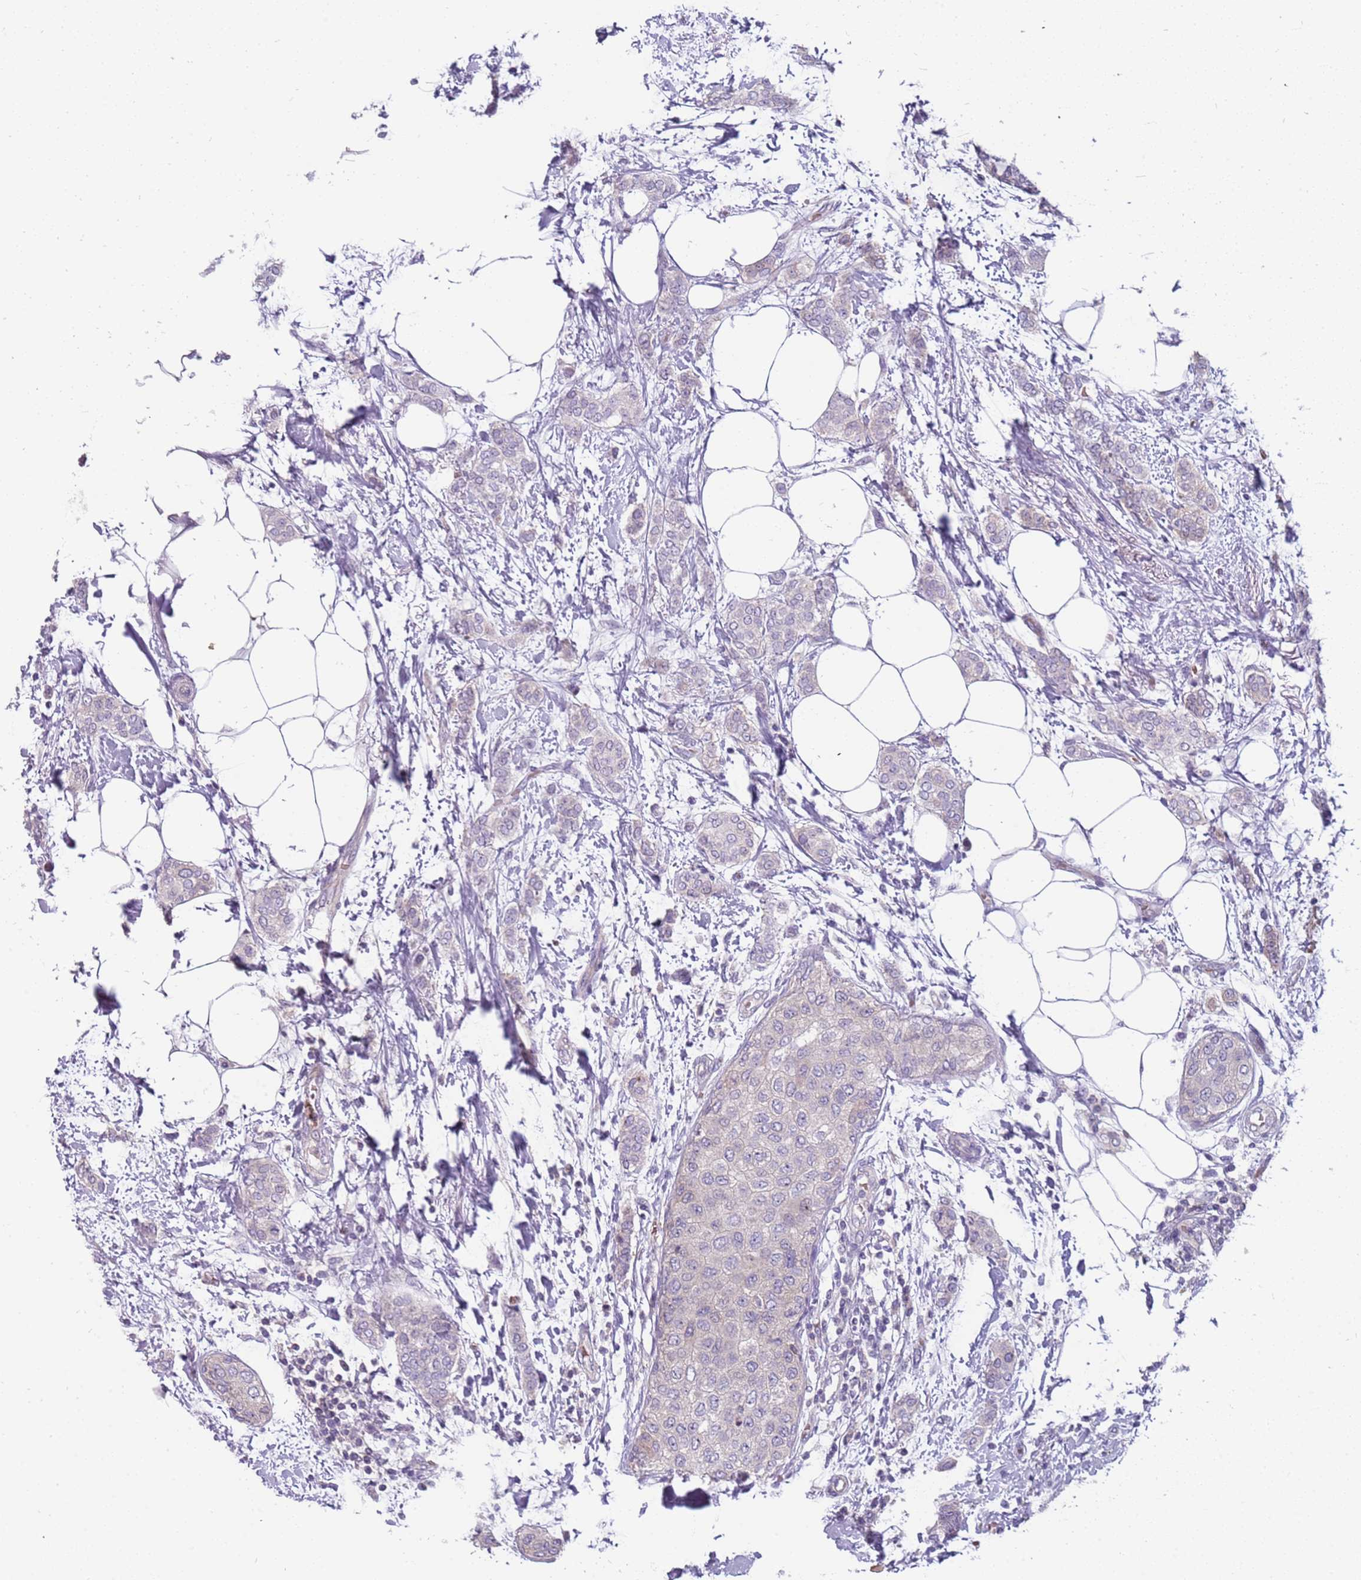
{"staining": {"intensity": "negative", "quantity": "none", "location": "none"}, "tissue": "breast cancer", "cell_type": "Tumor cells", "image_type": "cancer", "snomed": [{"axis": "morphology", "description": "Duct carcinoma"}, {"axis": "topography", "description": "Breast"}], "caption": "High power microscopy micrograph of an immunohistochemistry (IHC) photomicrograph of breast cancer (intraductal carcinoma), revealing no significant staining in tumor cells.", "gene": "ARHGAP5", "patient": {"sex": "female", "age": 72}}